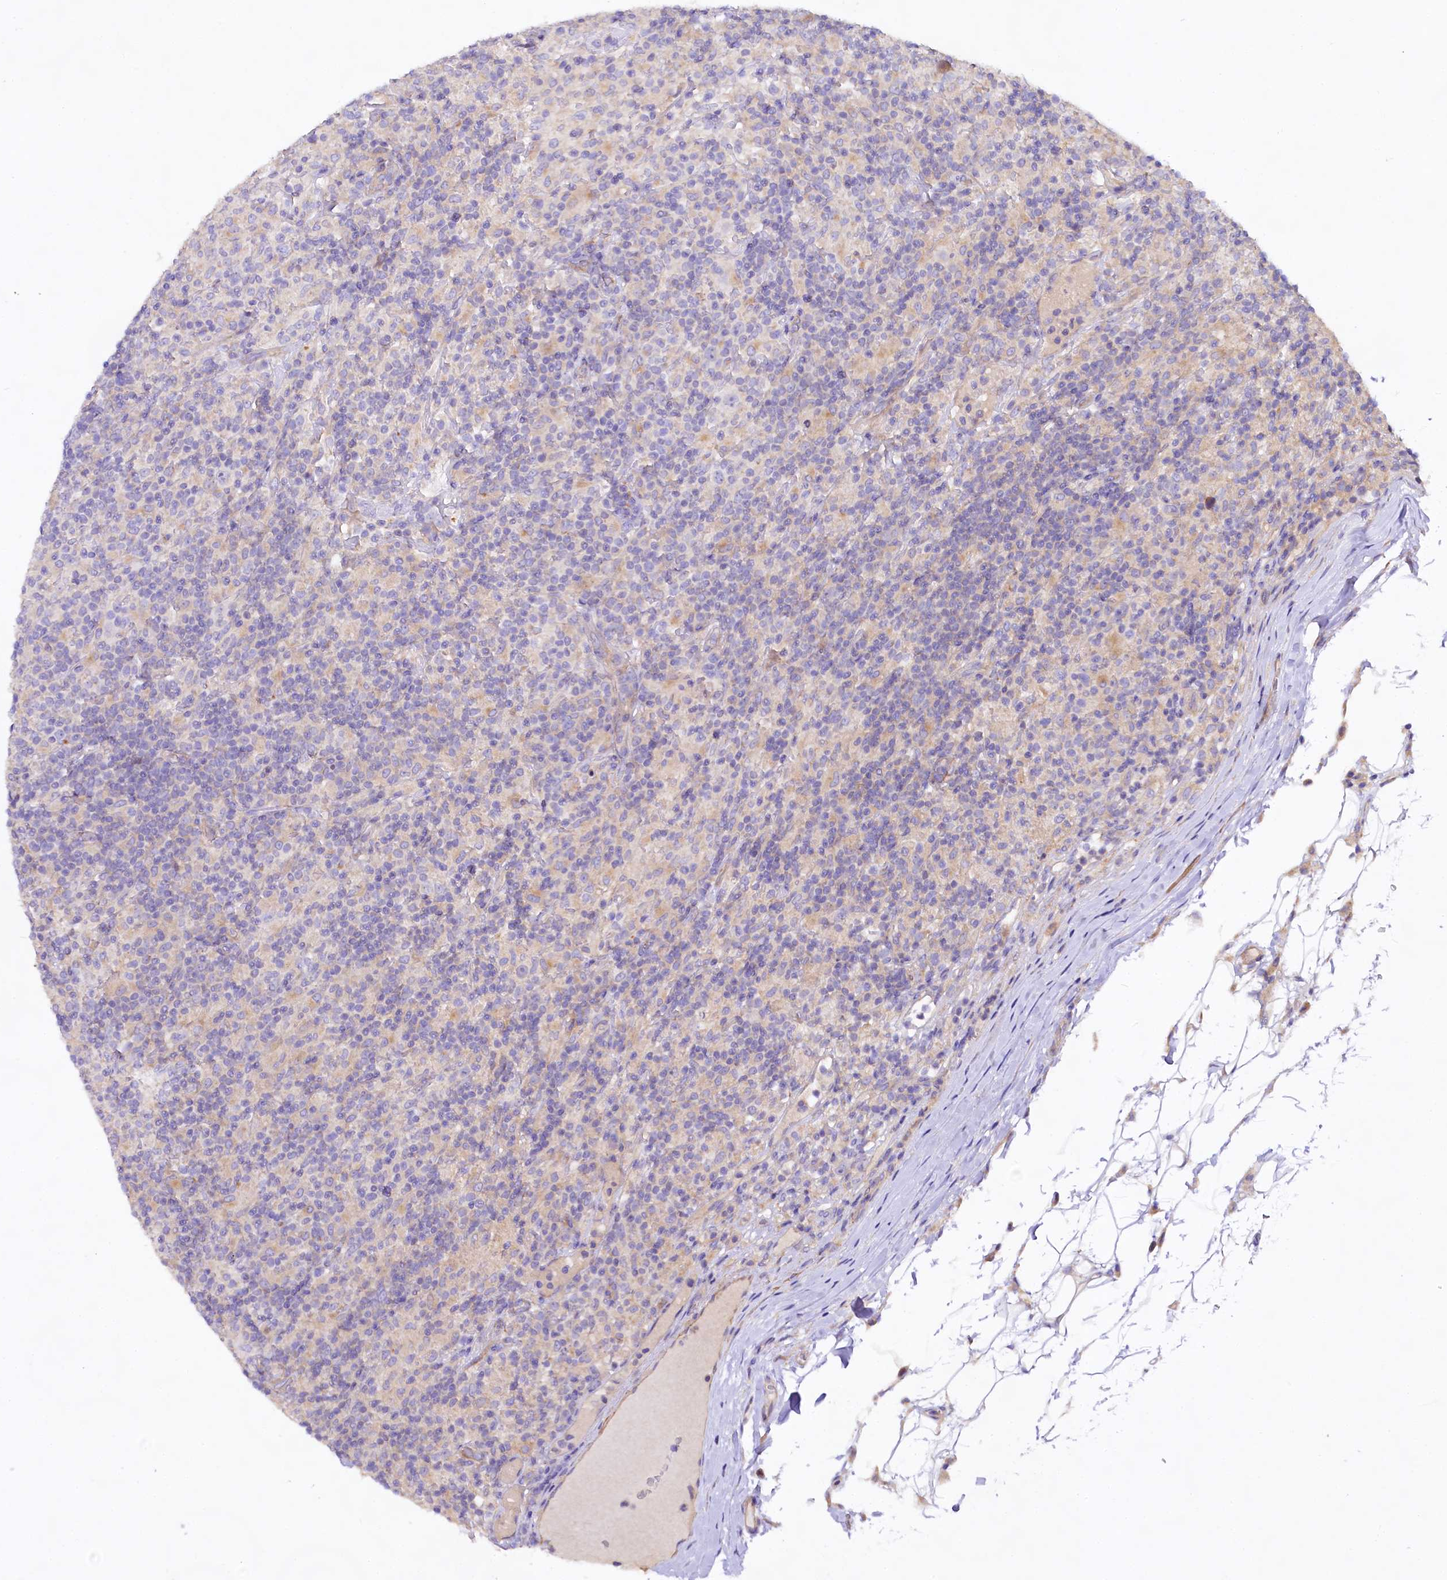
{"staining": {"intensity": "negative", "quantity": "none", "location": "none"}, "tissue": "lymphoma", "cell_type": "Tumor cells", "image_type": "cancer", "snomed": [{"axis": "morphology", "description": "Hodgkin's disease, NOS"}, {"axis": "topography", "description": "Lymph node"}], "caption": "IHC photomicrograph of neoplastic tissue: lymphoma stained with DAB reveals no significant protein positivity in tumor cells. The staining was performed using DAB (3,3'-diaminobenzidine) to visualize the protein expression in brown, while the nuclei were stained in blue with hematoxylin (Magnification: 20x).", "gene": "VPS11", "patient": {"sex": "male", "age": 70}}